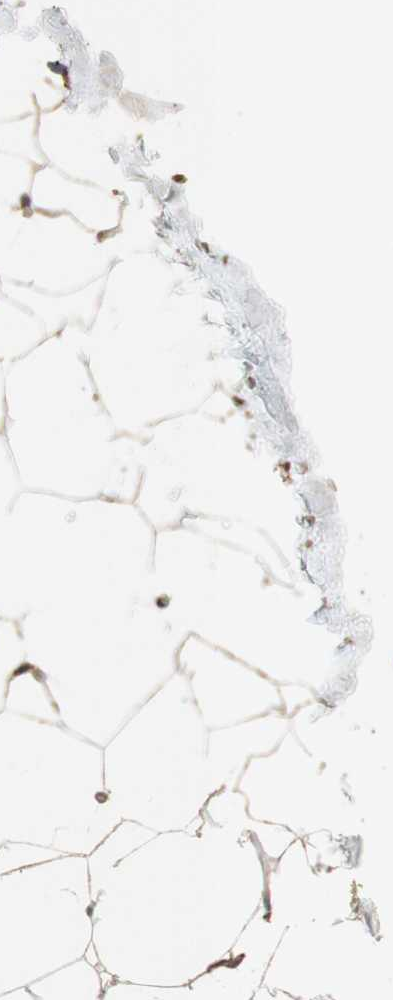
{"staining": {"intensity": "moderate", "quantity": "25%-75%", "location": "cytoplasmic/membranous"}, "tissue": "adipose tissue", "cell_type": "Adipocytes", "image_type": "normal", "snomed": [{"axis": "morphology", "description": "Normal tissue, NOS"}, {"axis": "topography", "description": "Breast"}, {"axis": "topography", "description": "Adipose tissue"}], "caption": "A micrograph of human adipose tissue stained for a protein reveals moderate cytoplasmic/membranous brown staining in adipocytes. The protein is shown in brown color, while the nuclei are stained blue.", "gene": "DDOST", "patient": {"sex": "female", "age": 25}}